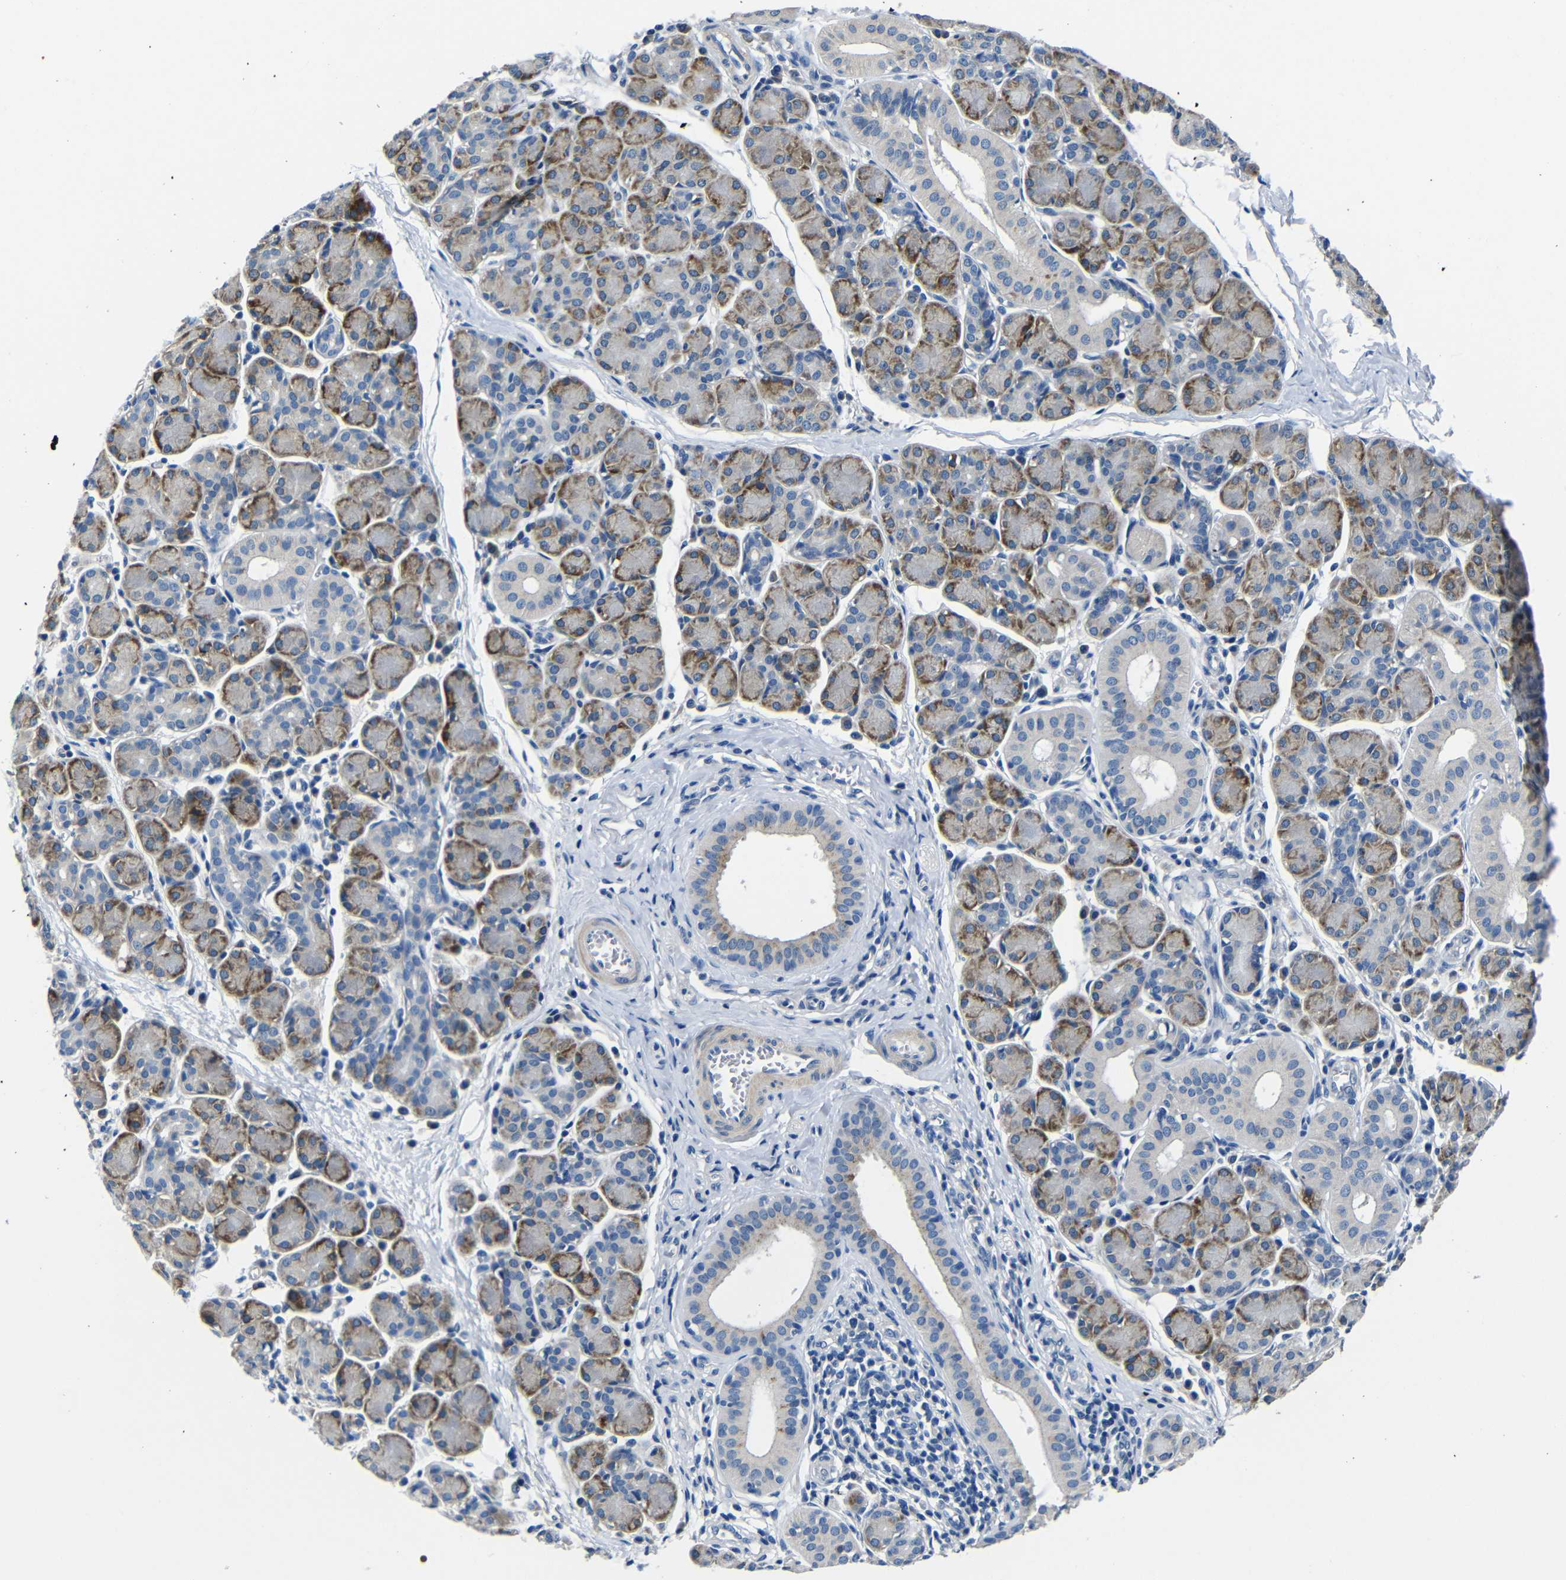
{"staining": {"intensity": "moderate", "quantity": "25%-75%", "location": "cytoplasmic/membranous"}, "tissue": "salivary gland", "cell_type": "Glandular cells", "image_type": "normal", "snomed": [{"axis": "morphology", "description": "Normal tissue, NOS"}, {"axis": "morphology", "description": "Inflammation, NOS"}, {"axis": "topography", "description": "Lymph node"}, {"axis": "topography", "description": "Salivary gland"}], "caption": "Immunohistochemical staining of normal salivary gland reveals 25%-75% levels of moderate cytoplasmic/membranous protein staining in approximately 25%-75% of glandular cells.", "gene": "TNFAIP1", "patient": {"sex": "male", "age": 3}}